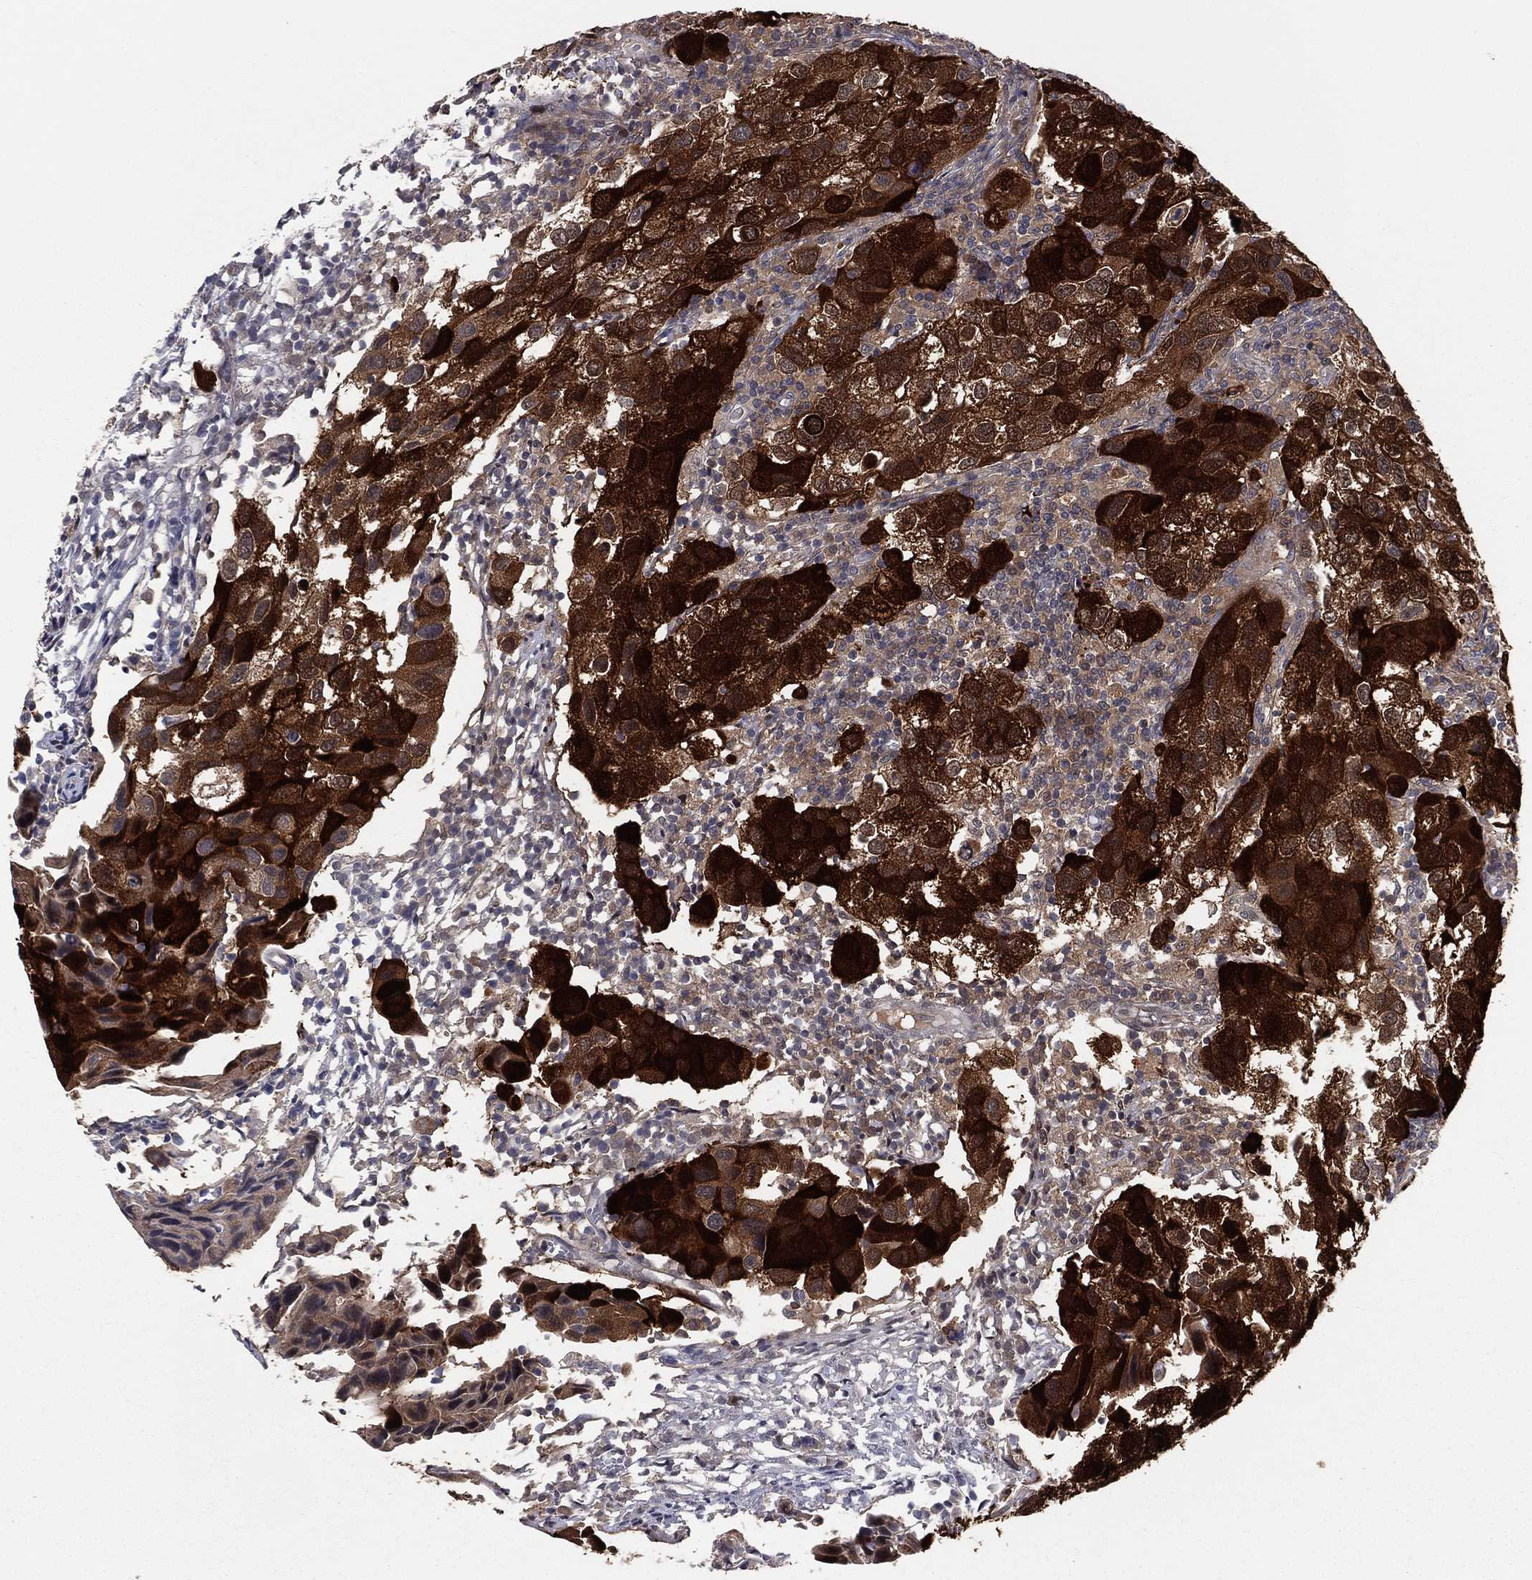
{"staining": {"intensity": "strong", "quantity": "25%-75%", "location": "cytoplasmic/membranous"}, "tissue": "urothelial cancer", "cell_type": "Tumor cells", "image_type": "cancer", "snomed": [{"axis": "morphology", "description": "Urothelial carcinoma, High grade"}, {"axis": "topography", "description": "Urinary bladder"}], "caption": "Strong cytoplasmic/membranous expression for a protein is appreciated in approximately 25%-75% of tumor cells of high-grade urothelial carcinoma using IHC.", "gene": "SNCG", "patient": {"sex": "male", "age": 79}}